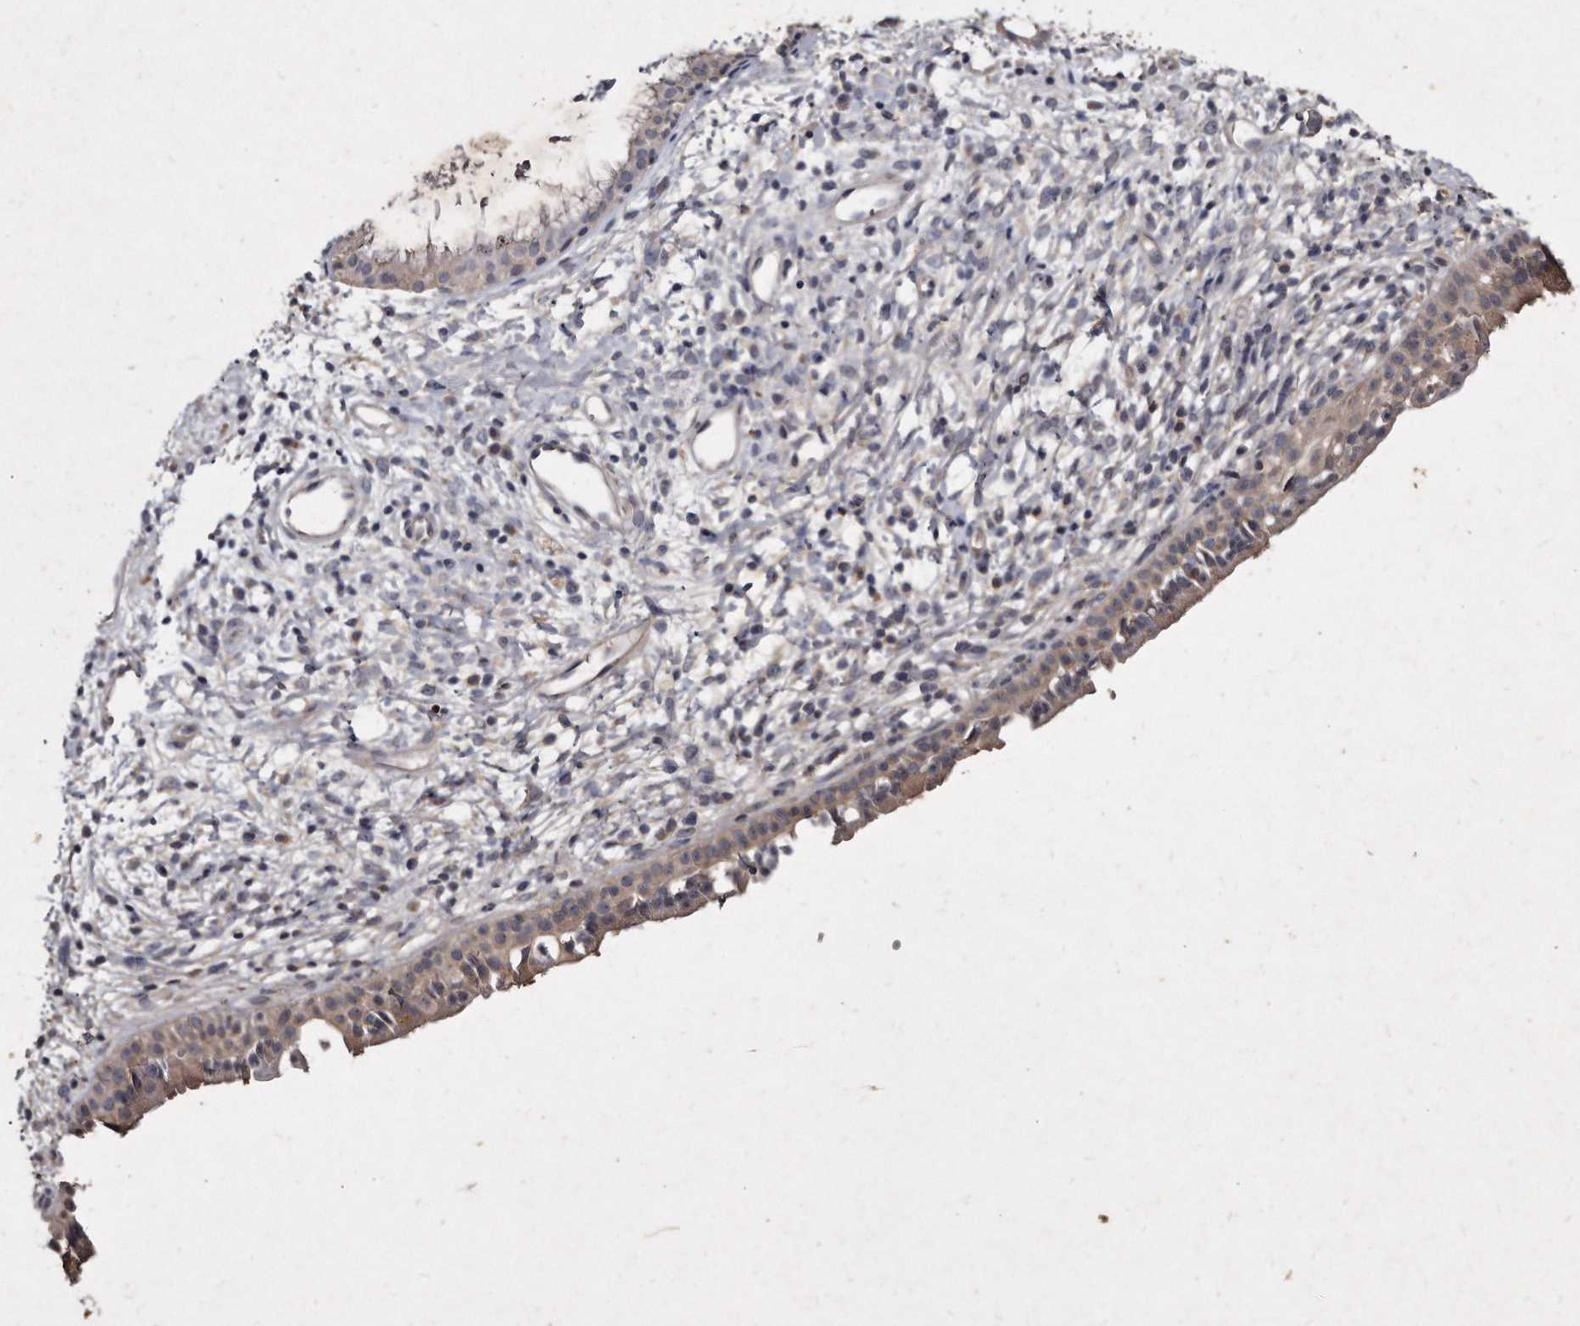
{"staining": {"intensity": "moderate", "quantity": "25%-75%", "location": "cytoplasmic/membranous"}, "tissue": "nasopharynx", "cell_type": "Respiratory epithelial cells", "image_type": "normal", "snomed": [{"axis": "morphology", "description": "Normal tissue, NOS"}, {"axis": "topography", "description": "Nasopharynx"}], "caption": "Respiratory epithelial cells show moderate cytoplasmic/membranous staining in approximately 25%-75% of cells in benign nasopharynx.", "gene": "KLHDC3", "patient": {"sex": "male", "age": 22}}